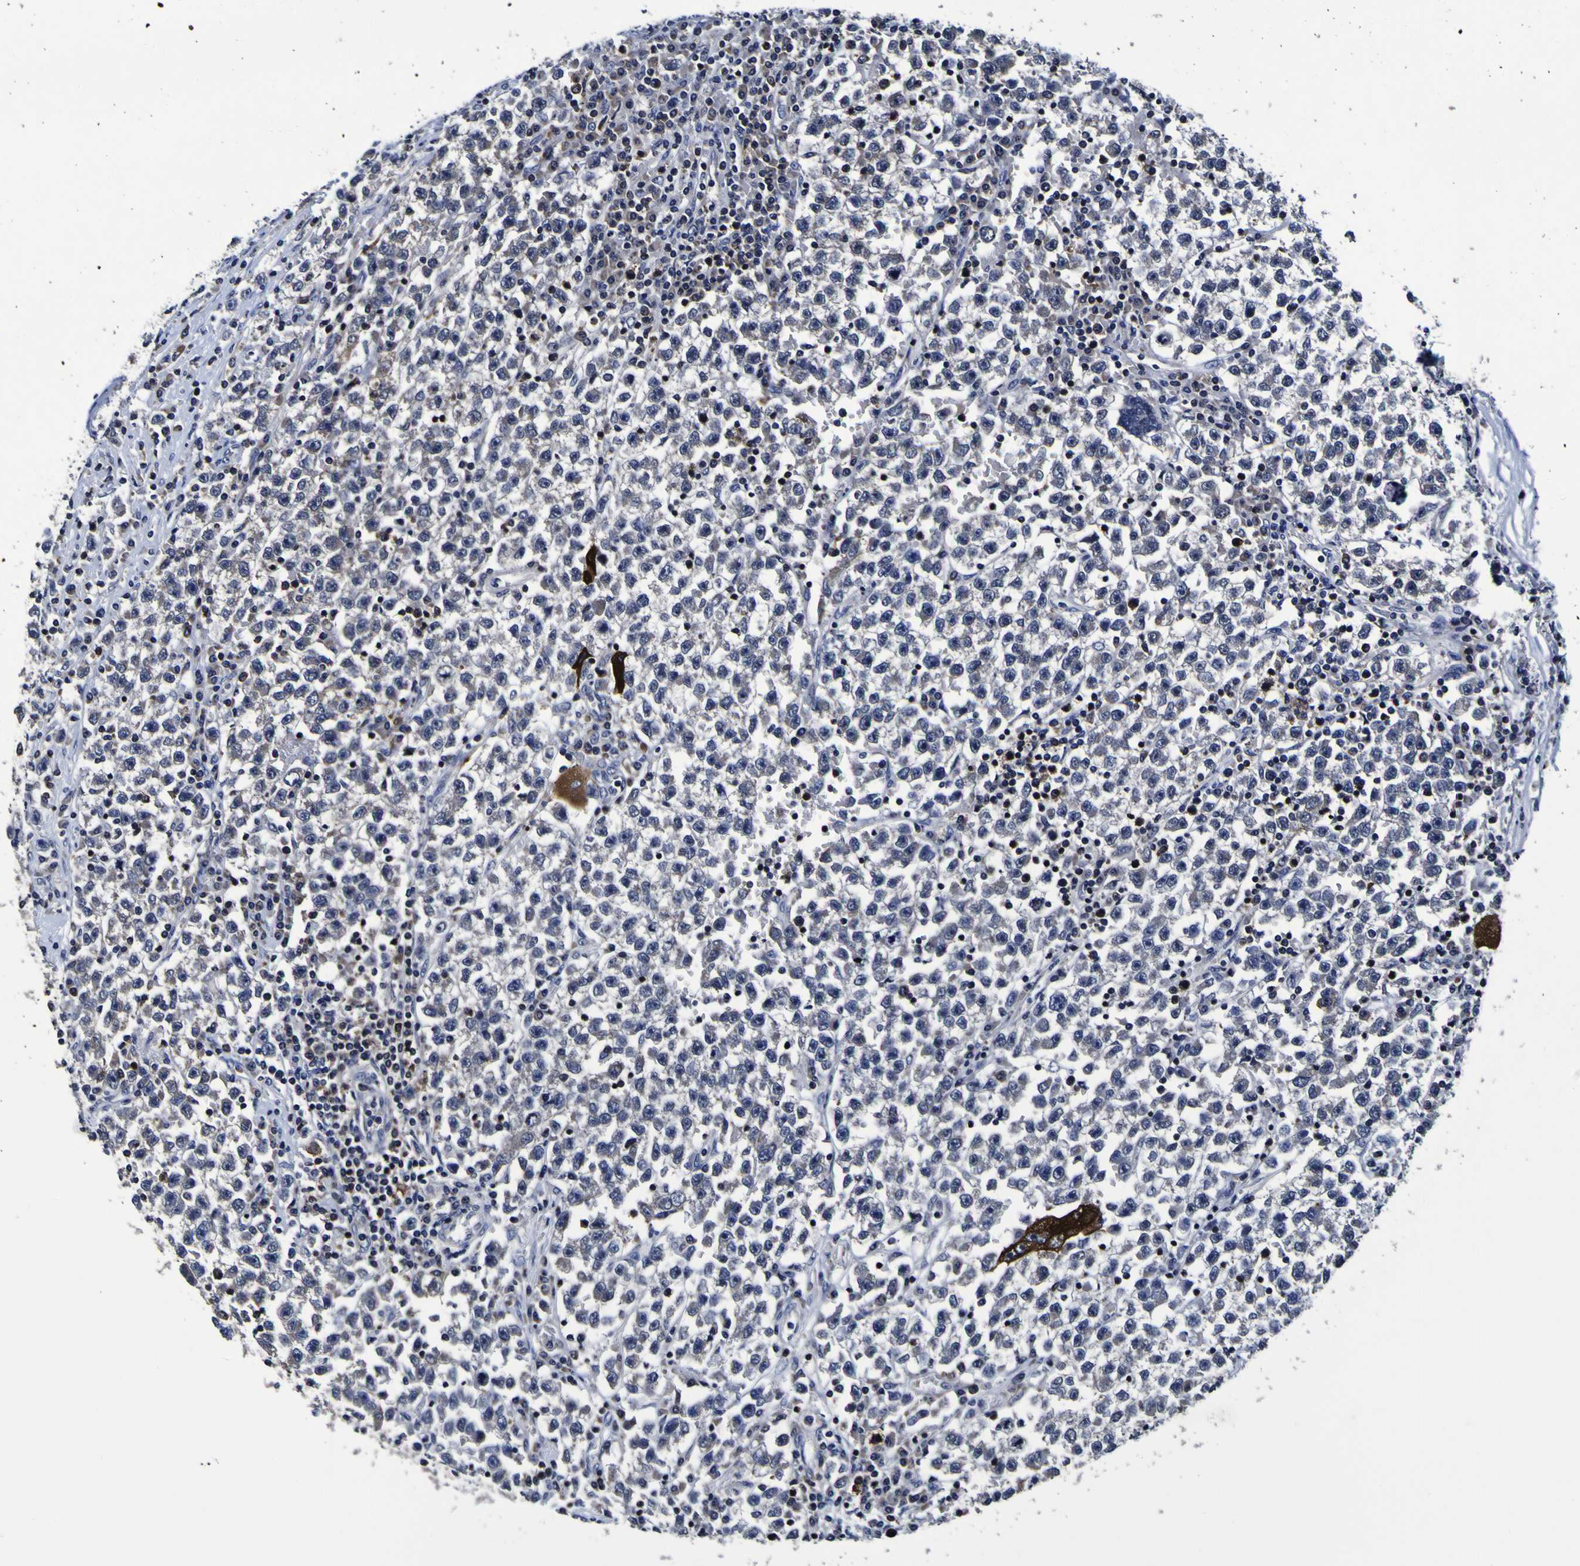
{"staining": {"intensity": "strong", "quantity": "<25%", "location": "cytoplasmic/membranous"}, "tissue": "testis cancer", "cell_type": "Tumor cells", "image_type": "cancer", "snomed": [{"axis": "morphology", "description": "Seminoma, NOS"}, {"axis": "topography", "description": "Testis"}], "caption": "Brown immunohistochemical staining in human testis seminoma shows strong cytoplasmic/membranous positivity in approximately <25% of tumor cells.", "gene": "SORCS1", "patient": {"sex": "male", "age": 22}}